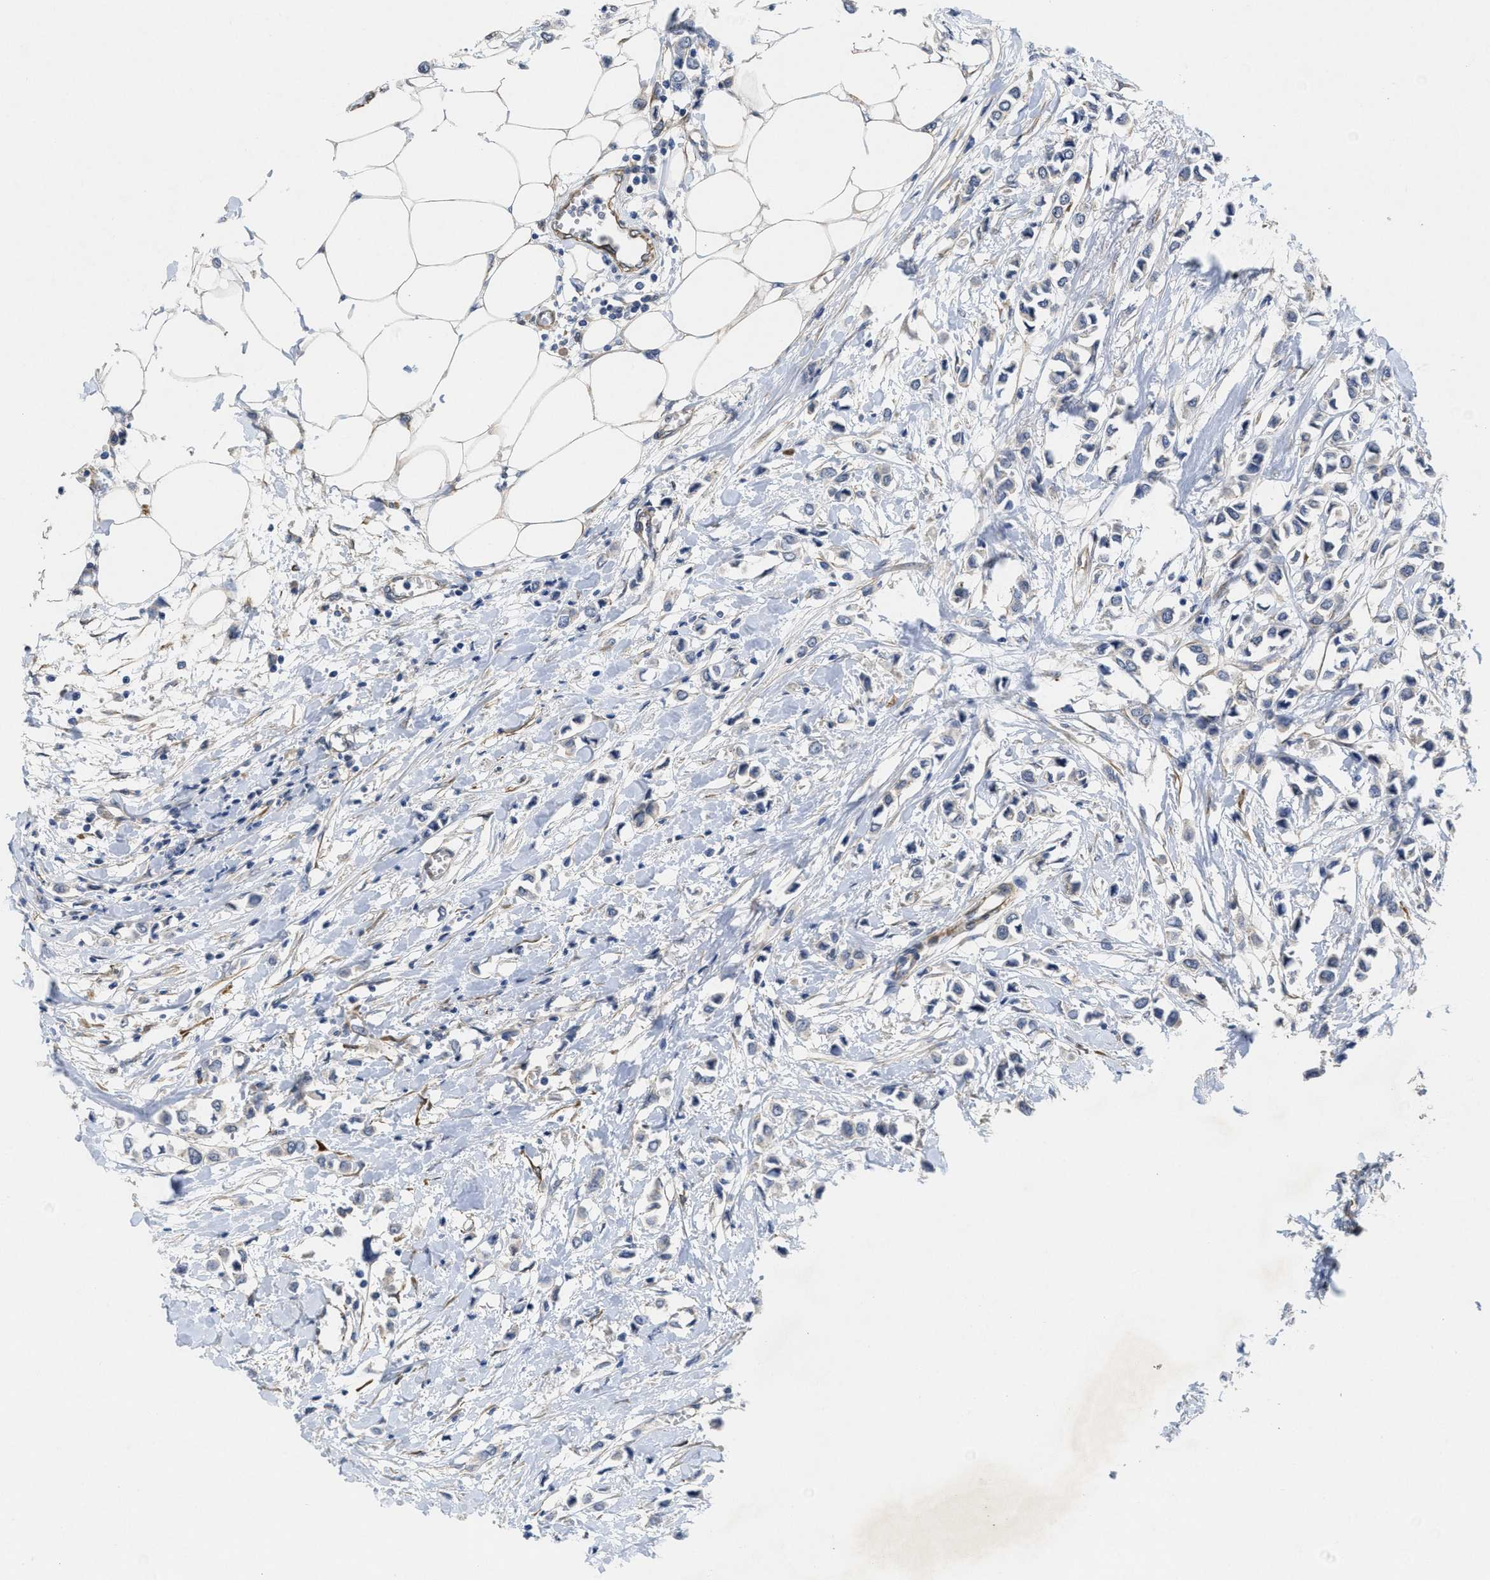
{"staining": {"intensity": "negative", "quantity": "none", "location": "none"}, "tissue": "breast cancer", "cell_type": "Tumor cells", "image_type": "cancer", "snomed": [{"axis": "morphology", "description": "Lobular carcinoma"}, {"axis": "topography", "description": "Breast"}], "caption": "Tumor cells show no significant staining in breast cancer (lobular carcinoma).", "gene": "ARHGEF26", "patient": {"sex": "female", "age": 51}}